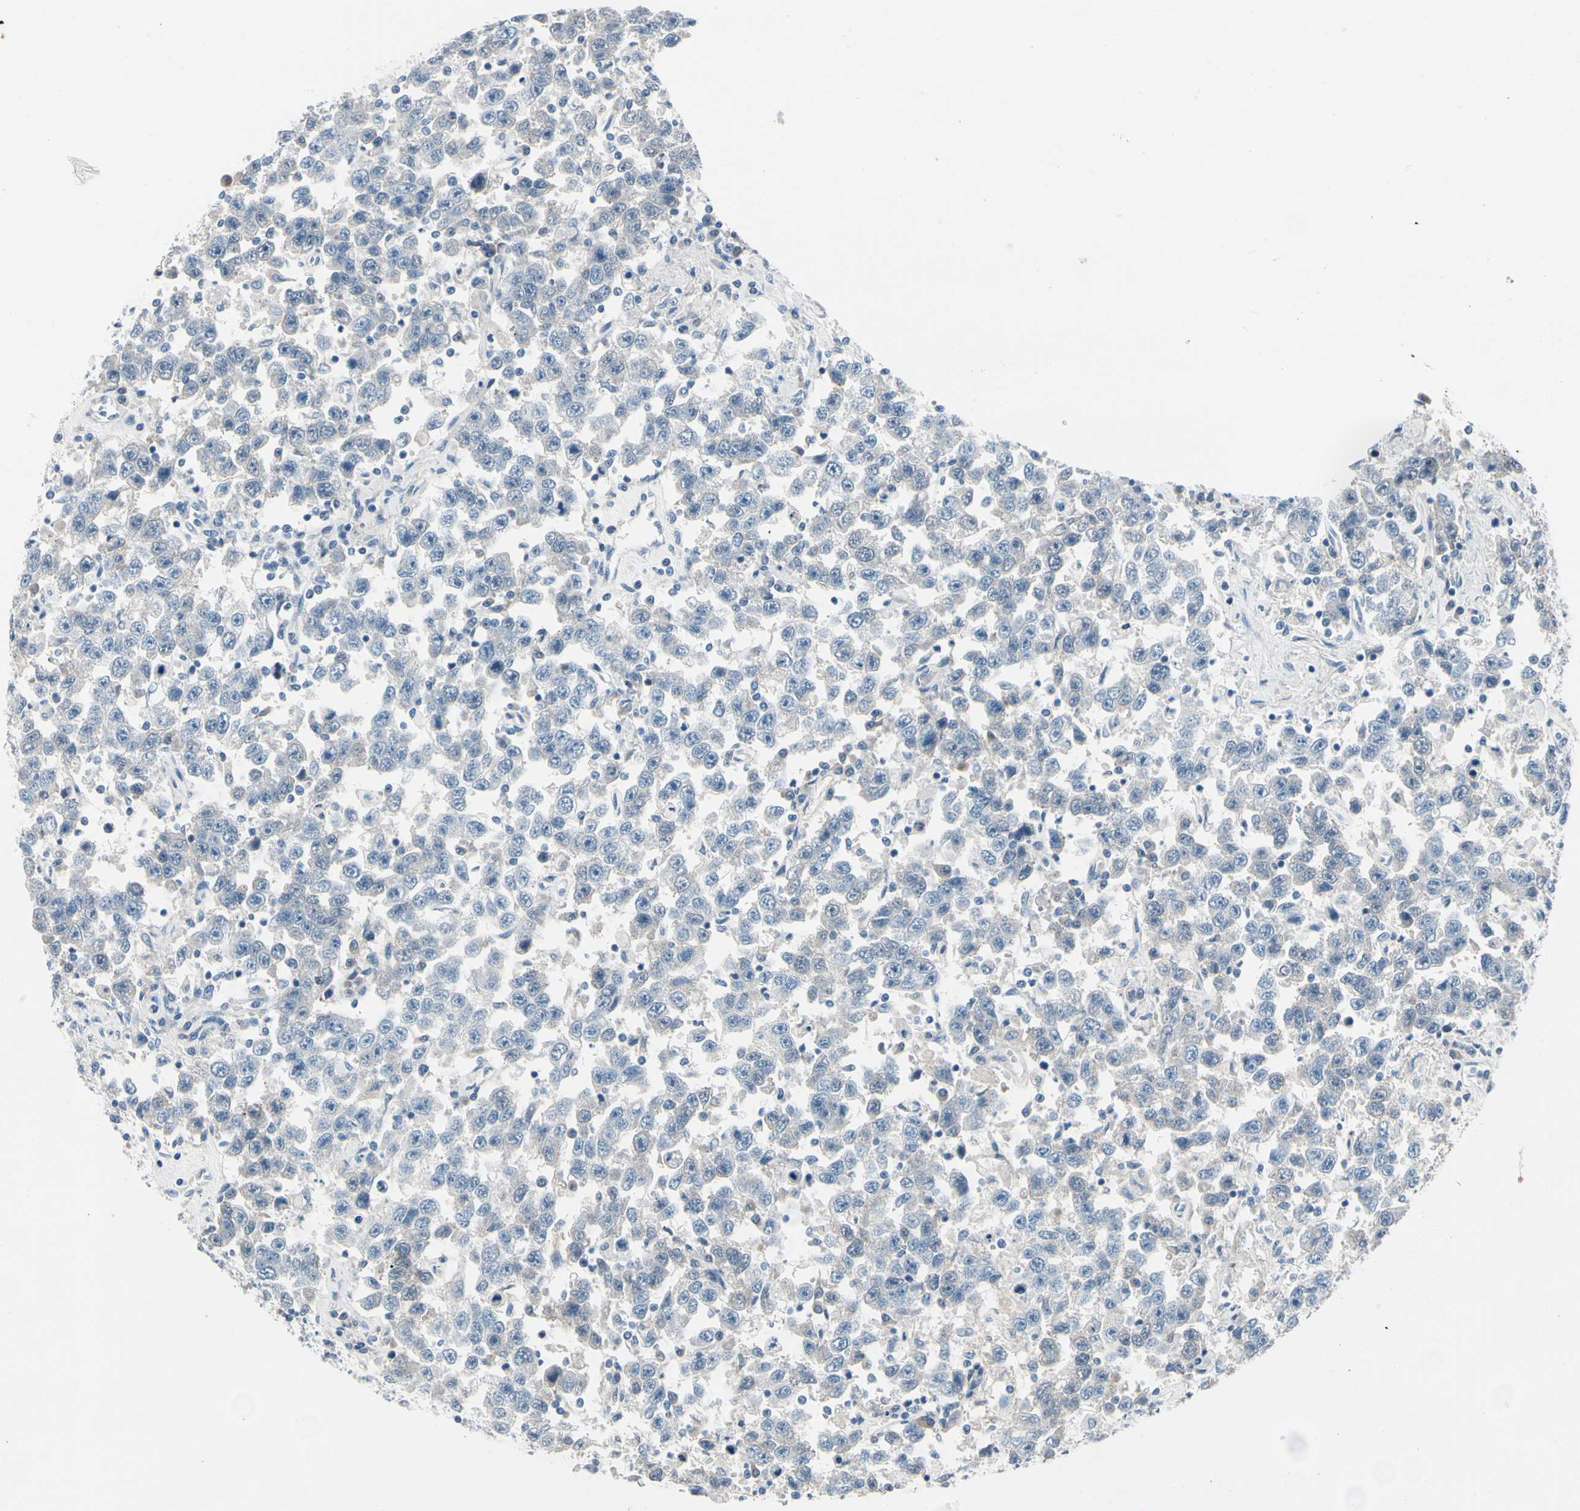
{"staining": {"intensity": "negative", "quantity": "none", "location": "none"}, "tissue": "testis cancer", "cell_type": "Tumor cells", "image_type": "cancer", "snomed": [{"axis": "morphology", "description": "Seminoma, NOS"}, {"axis": "topography", "description": "Testis"}], "caption": "This micrograph is of testis seminoma stained with IHC to label a protein in brown with the nuclei are counter-stained blue. There is no positivity in tumor cells.", "gene": "PGR", "patient": {"sex": "male", "age": 41}}